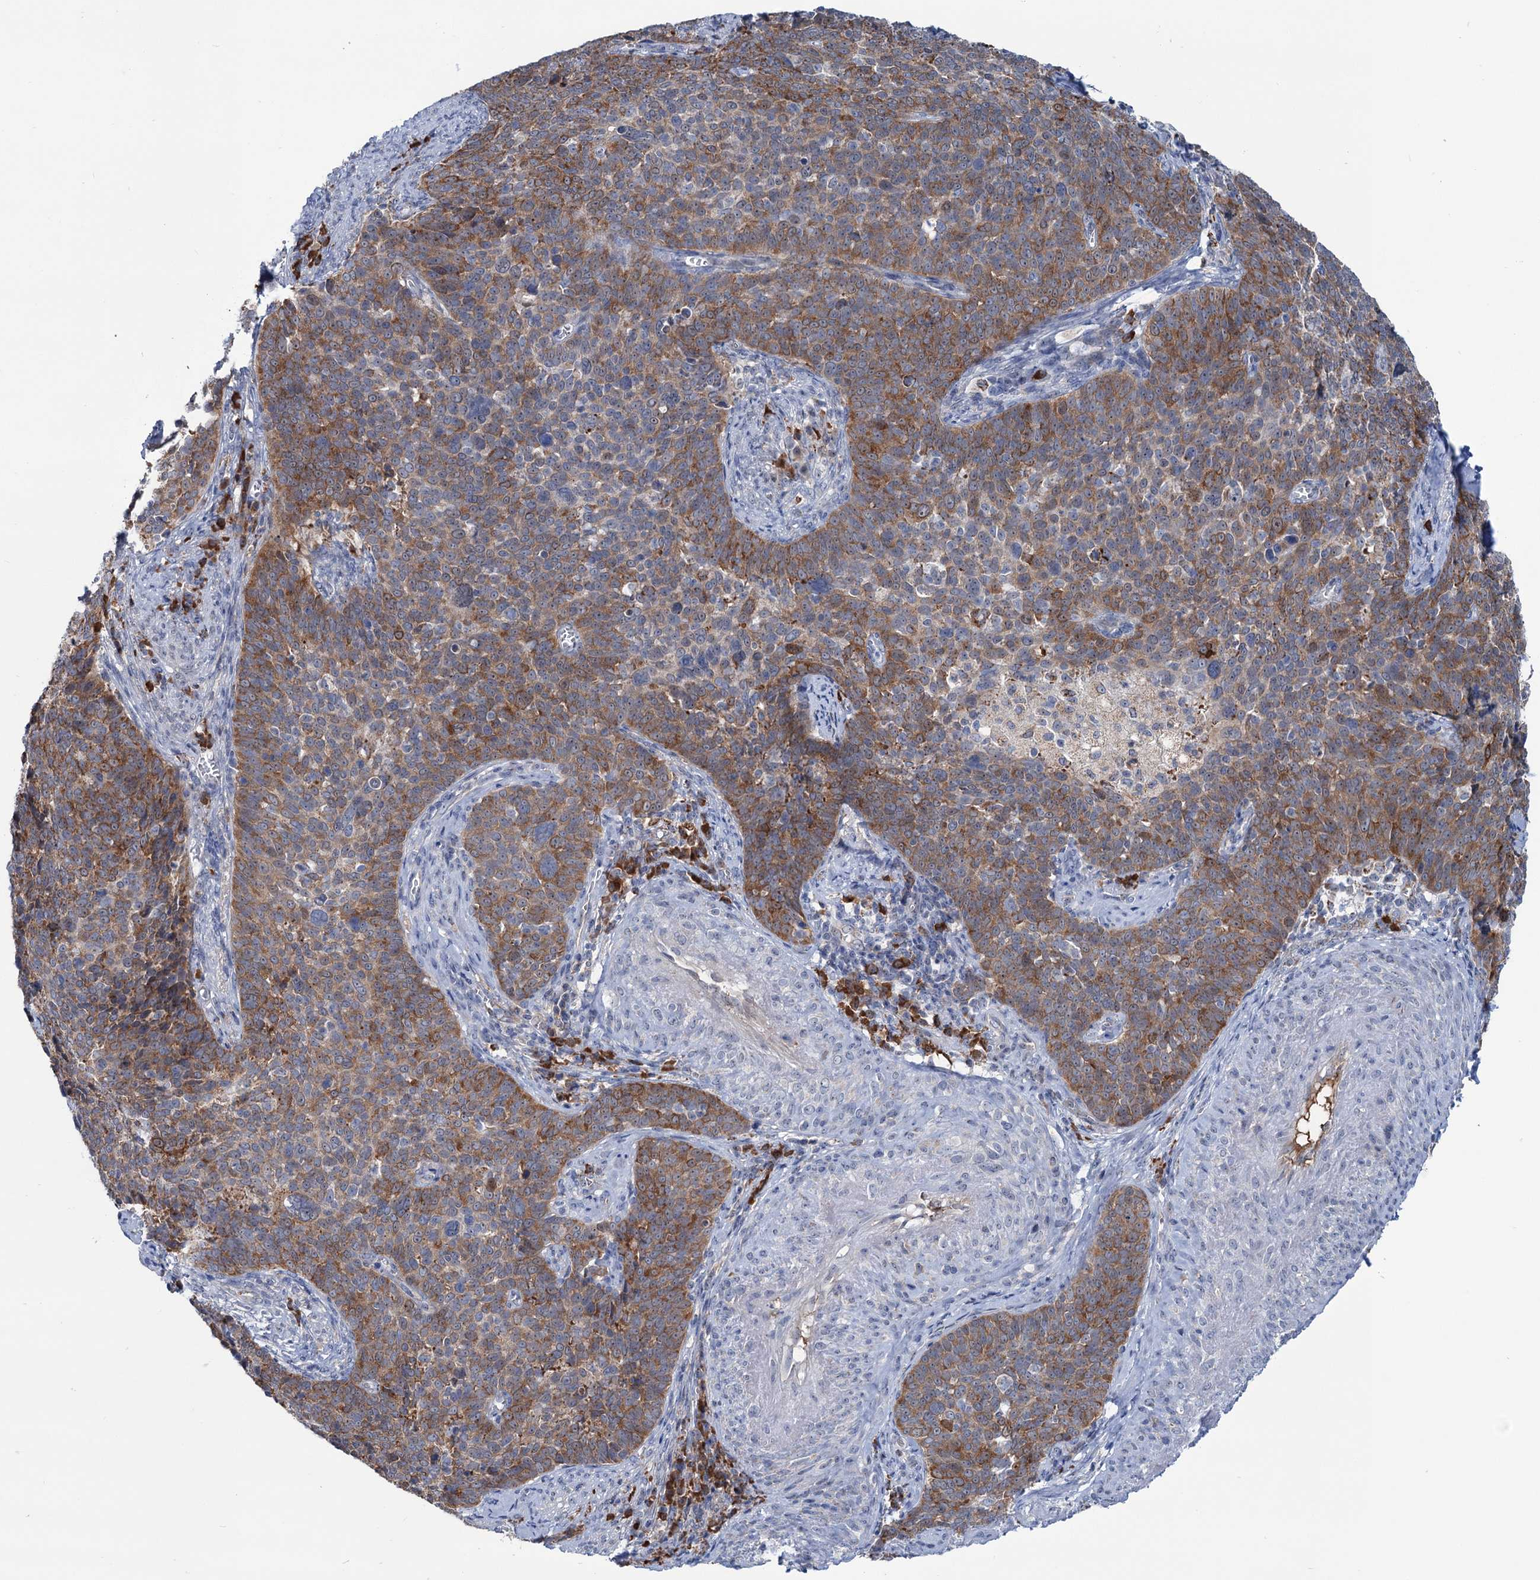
{"staining": {"intensity": "moderate", "quantity": ">75%", "location": "cytoplasmic/membranous"}, "tissue": "cervical cancer", "cell_type": "Tumor cells", "image_type": "cancer", "snomed": [{"axis": "morphology", "description": "Squamous cell carcinoma, NOS"}, {"axis": "topography", "description": "Cervix"}], "caption": "The histopathology image demonstrates a brown stain indicating the presence of a protein in the cytoplasmic/membranous of tumor cells in cervical cancer (squamous cell carcinoma). (Stains: DAB (3,3'-diaminobenzidine) in brown, nuclei in blue, Microscopy: brightfield microscopy at high magnification).", "gene": "LPIN1", "patient": {"sex": "female", "age": 39}}